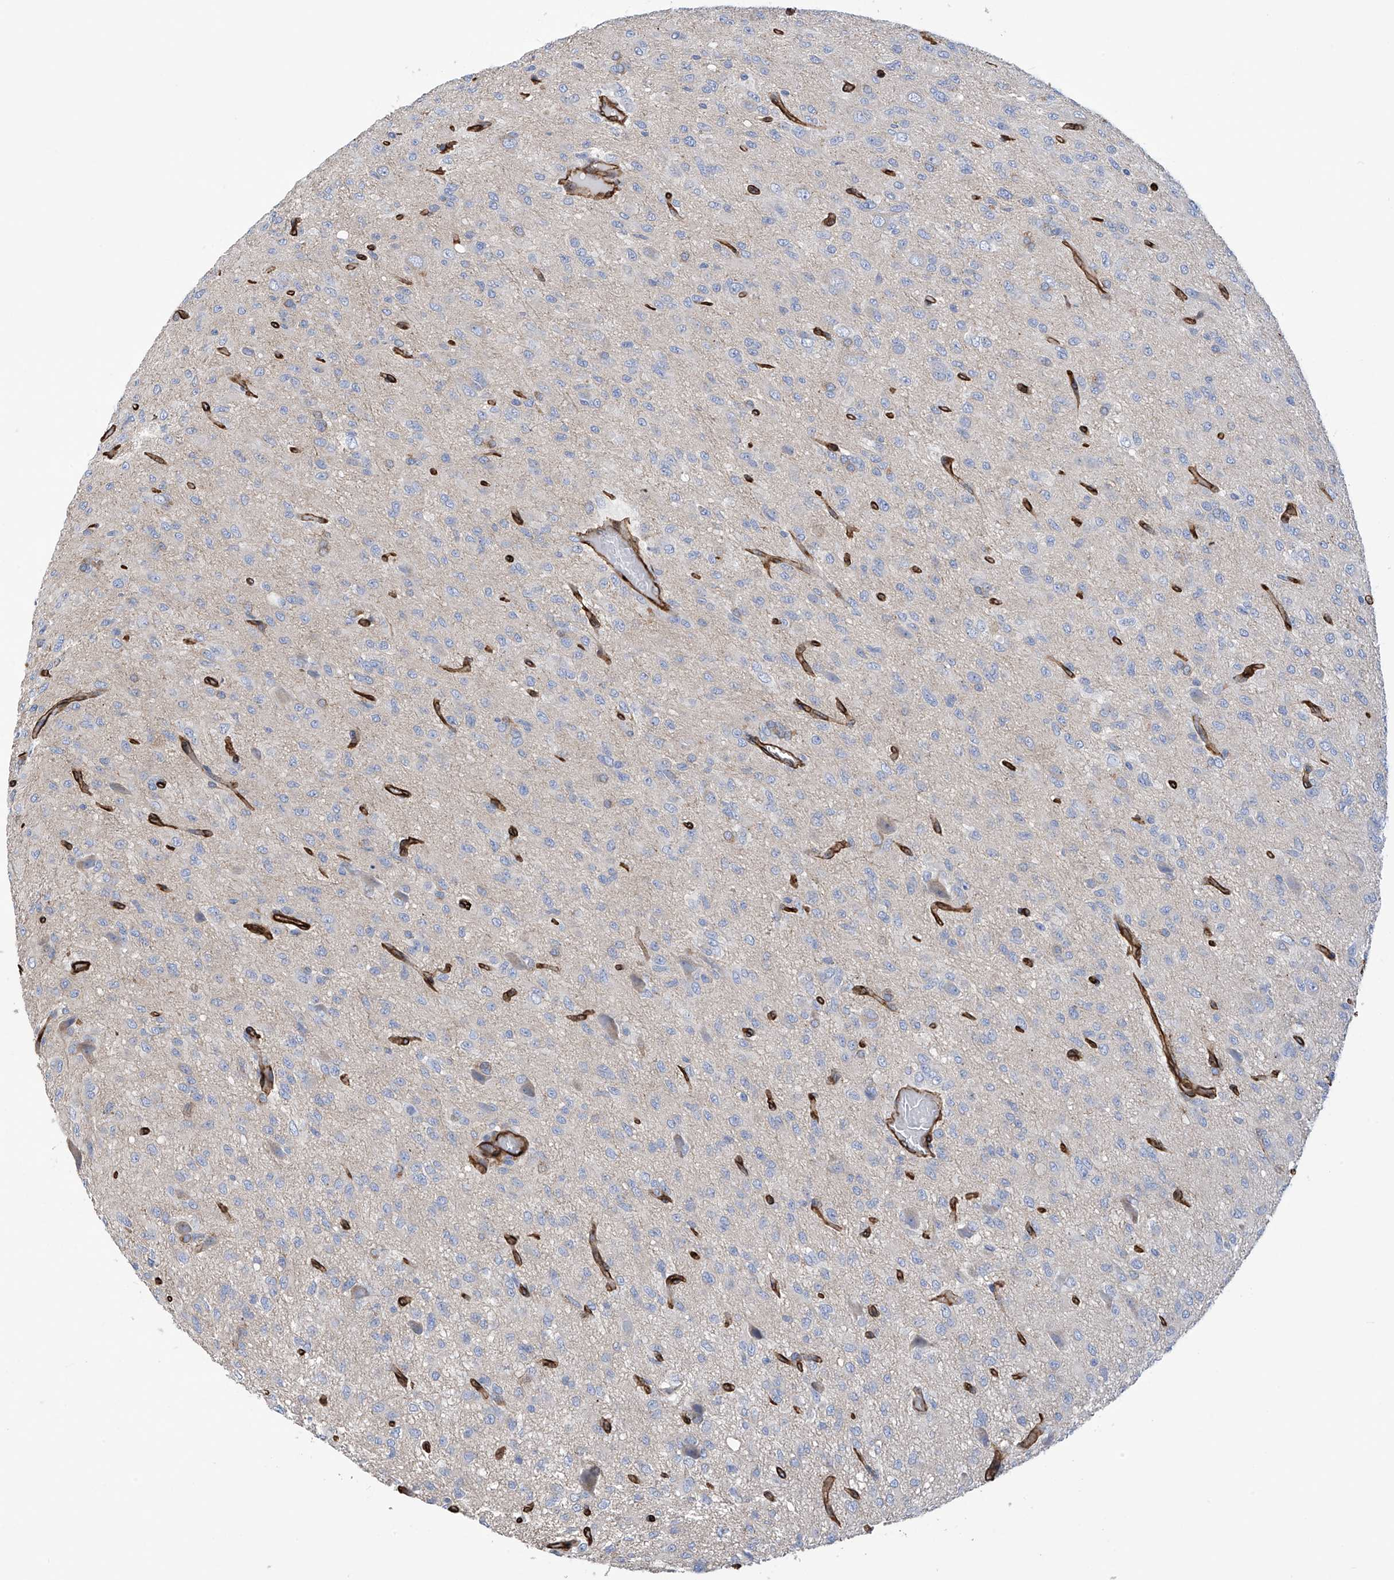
{"staining": {"intensity": "negative", "quantity": "none", "location": "none"}, "tissue": "glioma", "cell_type": "Tumor cells", "image_type": "cancer", "snomed": [{"axis": "morphology", "description": "Glioma, malignant, High grade"}, {"axis": "topography", "description": "Brain"}], "caption": "A histopathology image of high-grade glioma (malignant) stained for a protein displays no brown staining in tumor cells.", "gene": "UBTD1", "patient": {"sex": "female", "age": 59}}